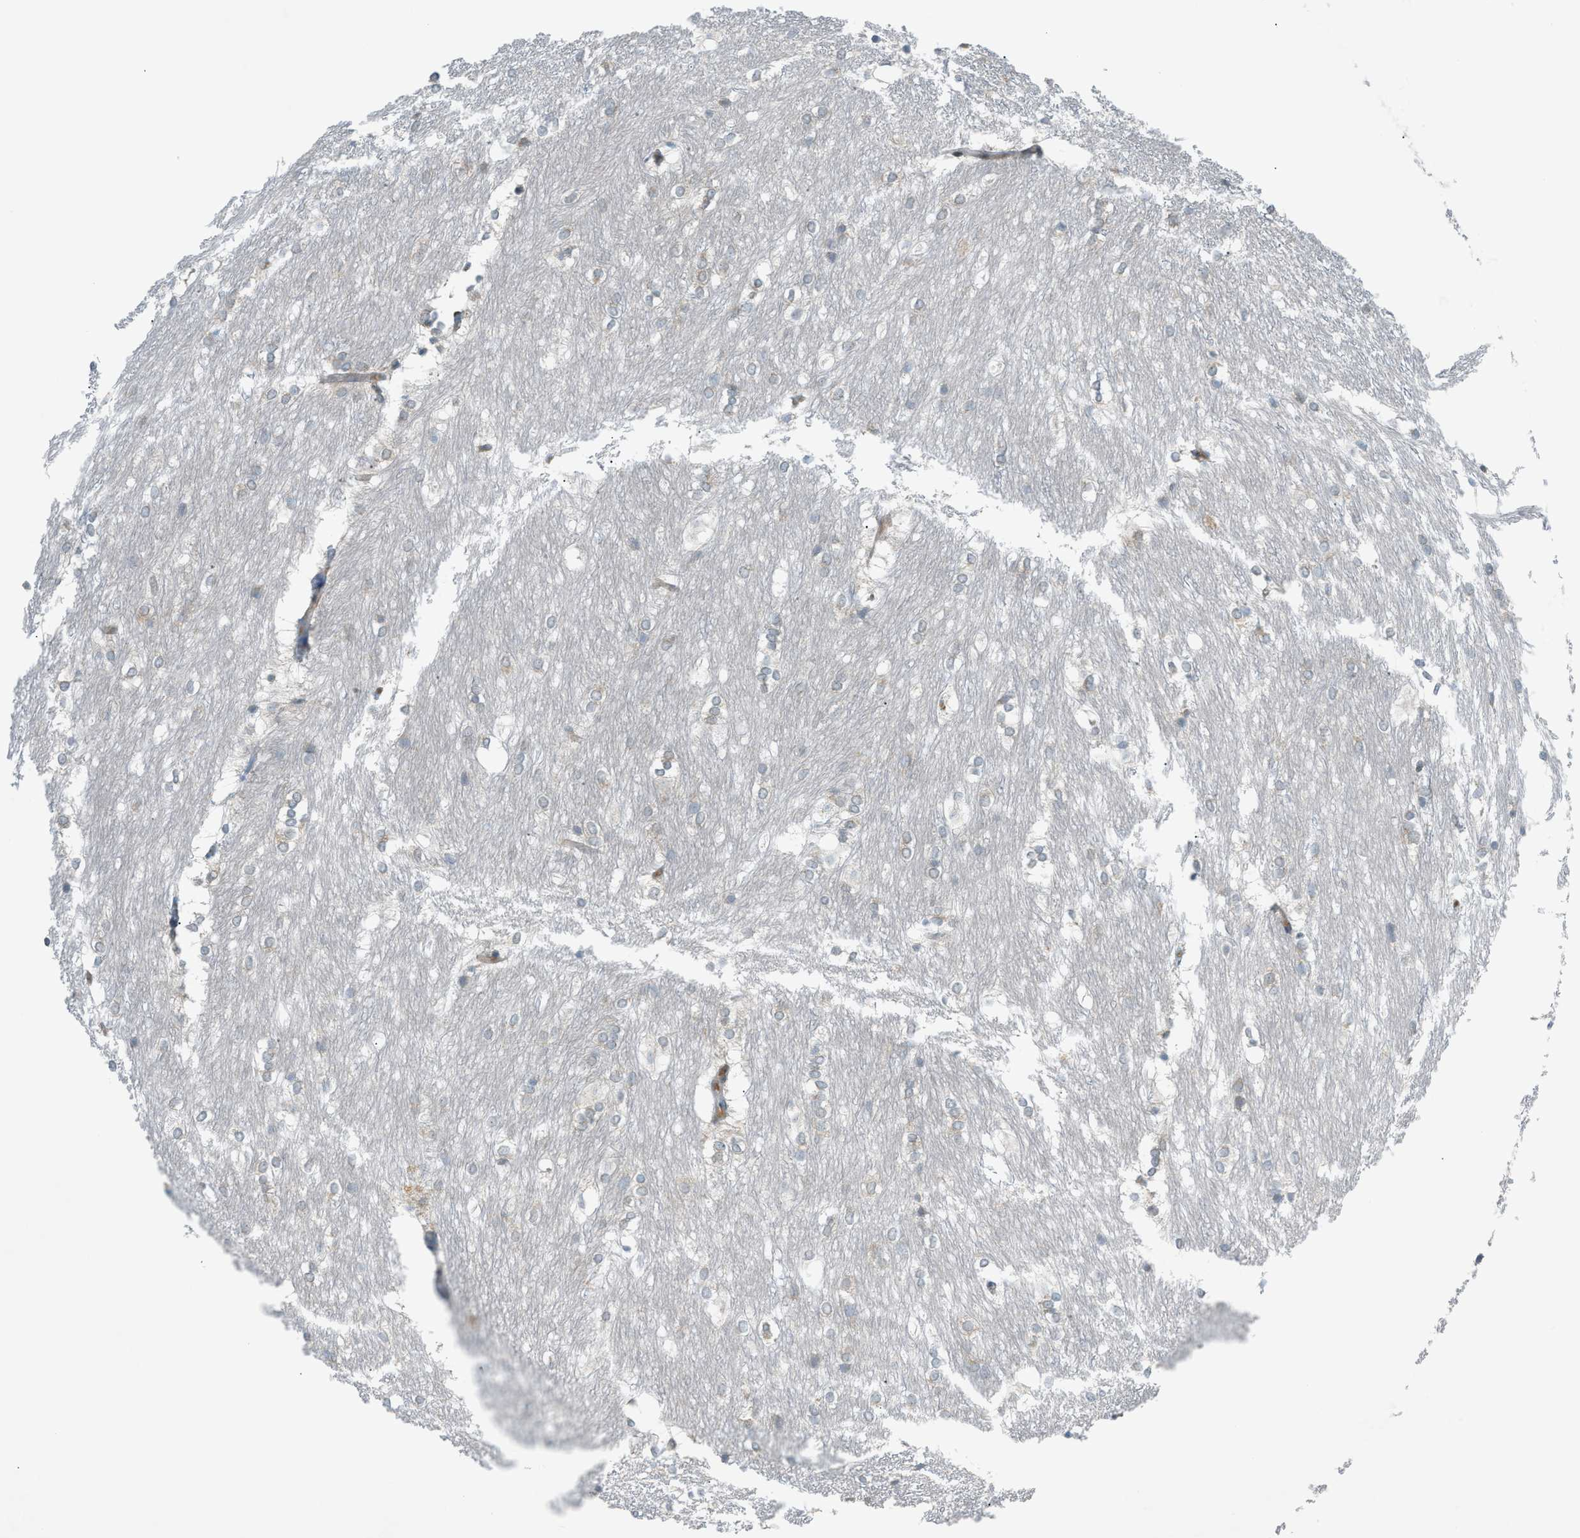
{"staining": {"intensity": "moderate", "quantity": "<25%", "location": "cytoplasmic/membranous"}, "tissue": "caudate", "cell_type": "Glial cells", "image_type": "normal", "snomed": [{"axis": "morphology", "description": "Normal tissue, NOS"}, {"axis": "topography", "description": "Lateral ventricle wall"}], "caption": "This photomicrograph reveals immunohistochemistry staining of normal caudate, with low moderate cytoplasmic/membranous expression in approximately <25% of glial cells.", "gene": "DYRK1A", "patient": {"sex": "female", "age": 19}}